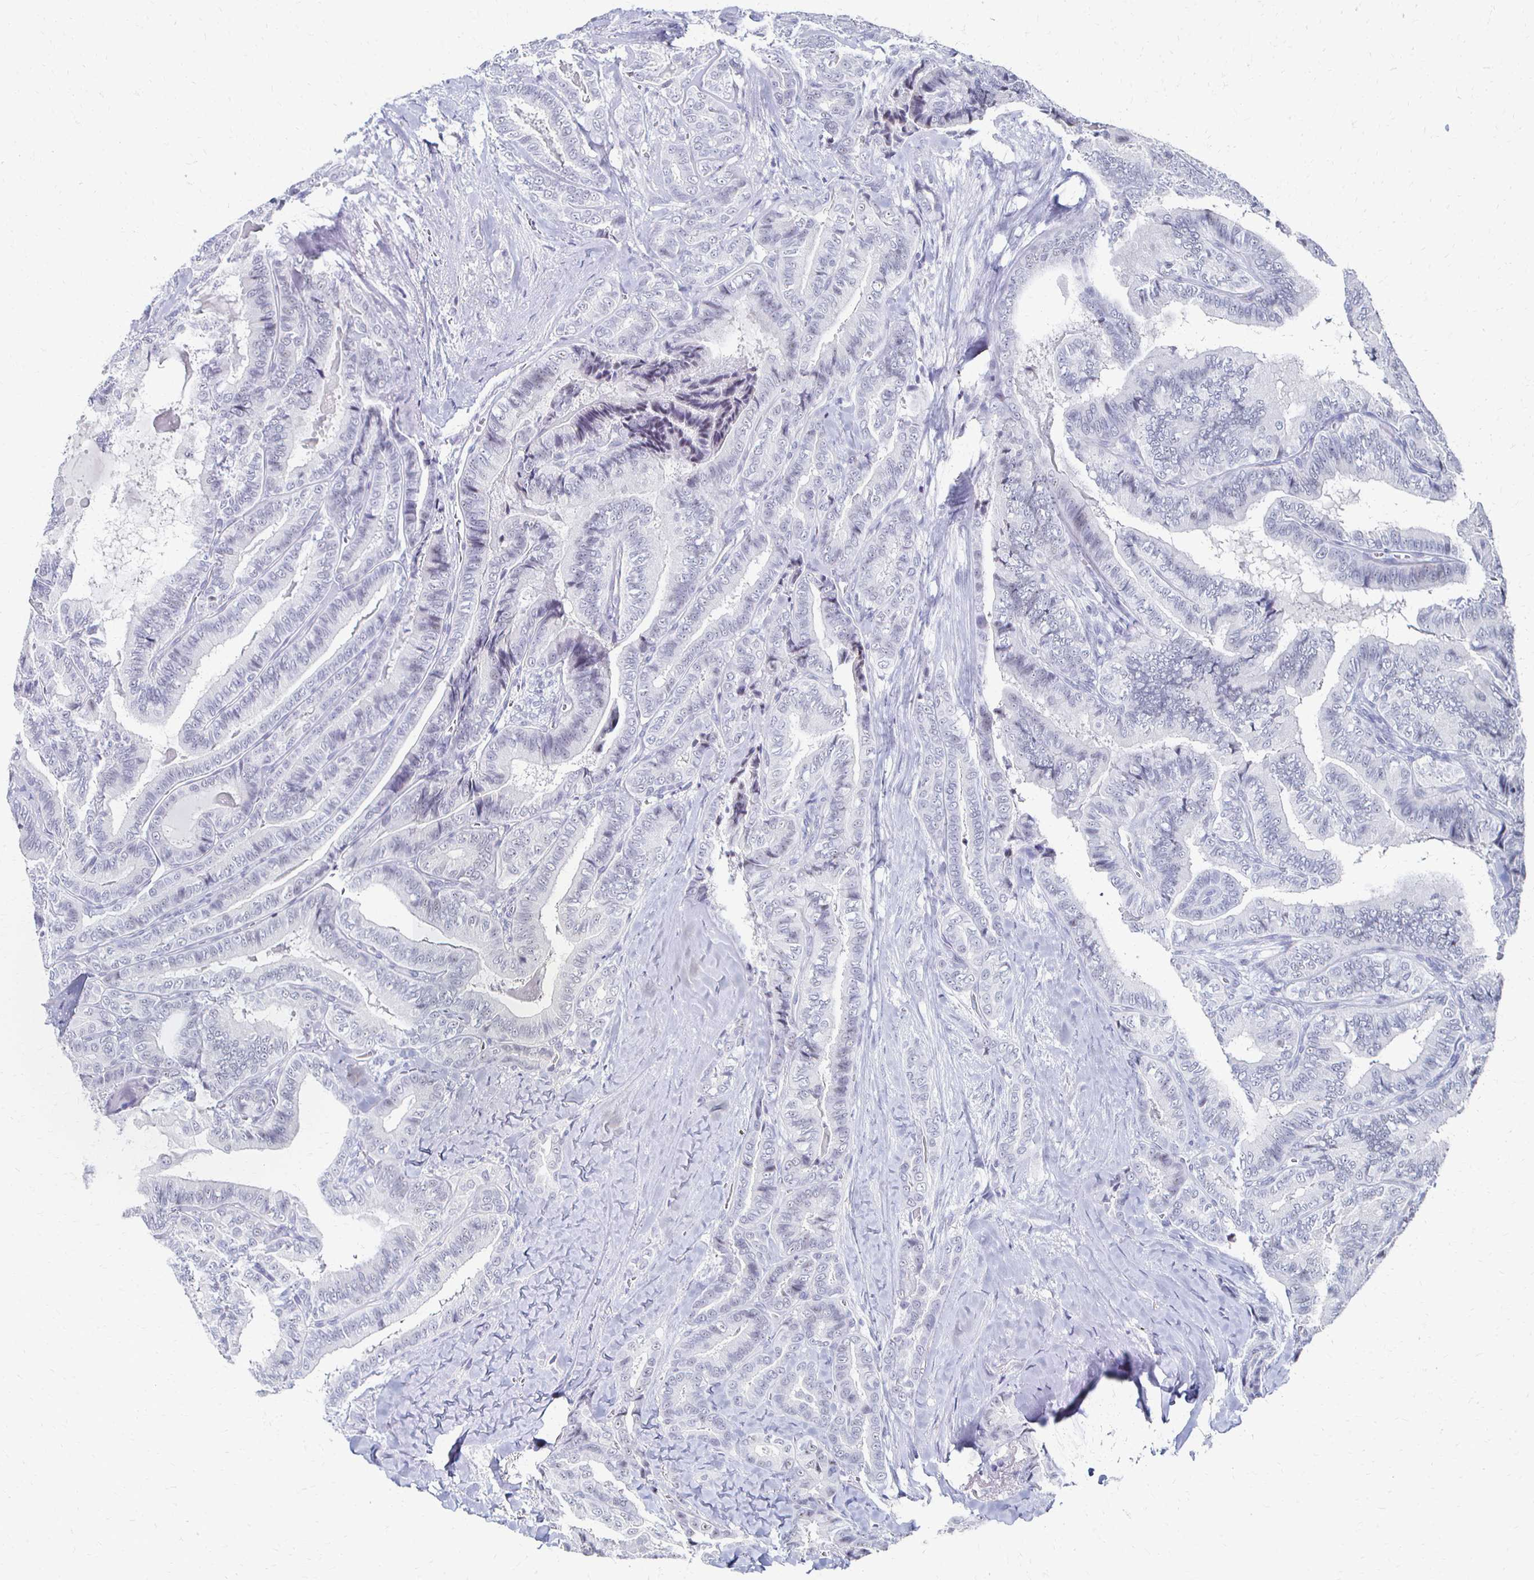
{"staining": {"intensity": "negative", "quantity": "none", "location": "none"}, "tissue": "thyroid cancer", "cell_type": "Tumor cells", "image_type": "cancer", "snomed": [{"axis": "morphology", "description": "Papillary adenocarcinoma, NOS"}, {"axis": "topography", "description": "Thyroid gland"}], "caption": "Immunohistochemistry (IHC) micrograph of neoplastic tissue: papillary adenocarcinoma (thyroid) stained with DAB reveals no significant protein expression in tumor cells. Nuclei are stained in blue.", "gene": "CXCR2", "patient": {"sex": "male", "age": 61}}